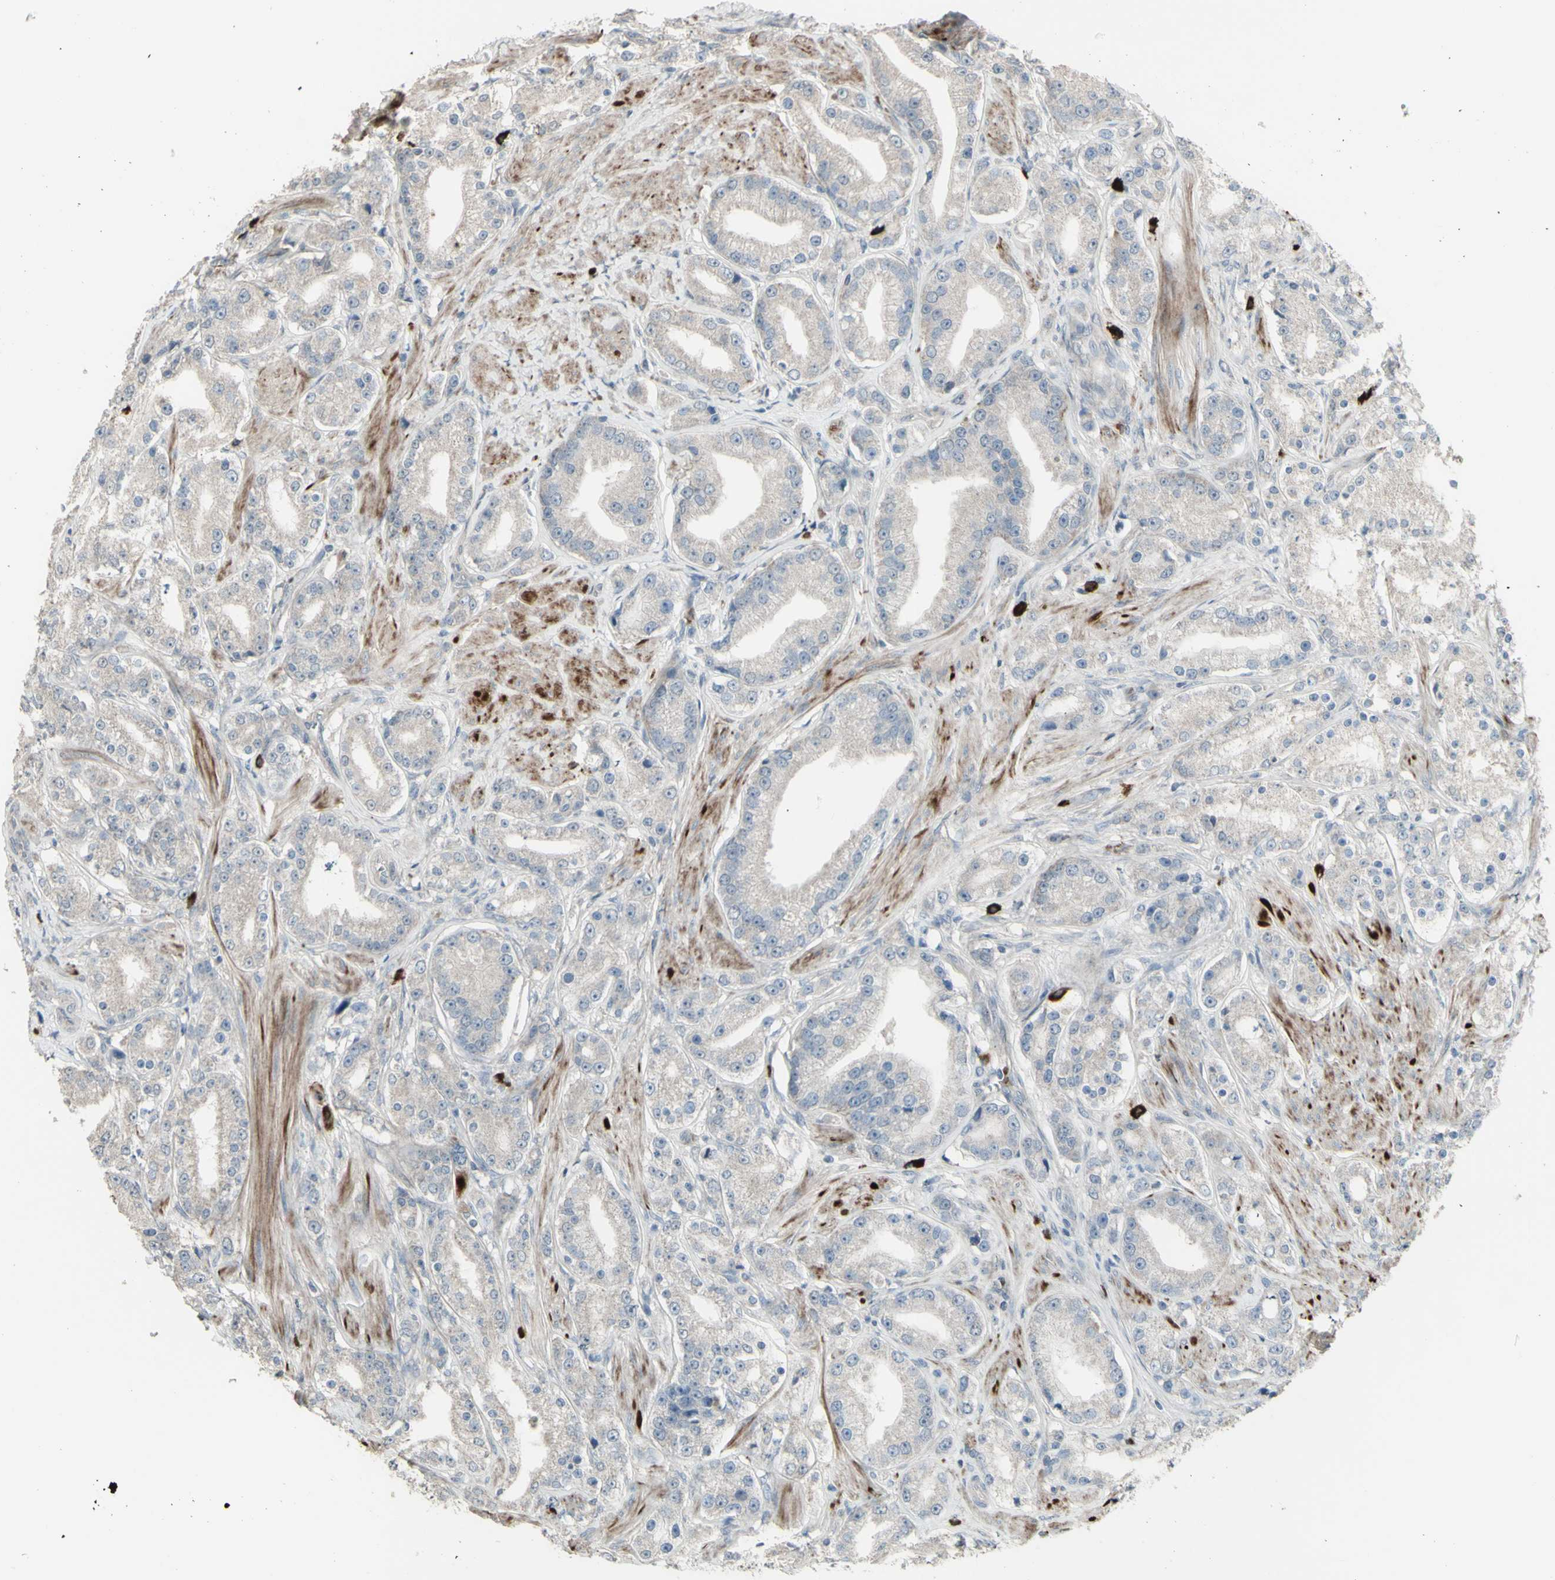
{"staining": {"intensity": "weak", "quantity": ">75%", "location": "cytoplasmic/membranous"}, "tissue": "prostate cancer", "cell_type": "Tumor cells", "image_type": "cancer", "snomed": [{"axis": "morphology", "description": "Adenocarcinoma, Low grade"}, {"axis": "topography", "description": "Prostate"}], "caption": "The image demonstrates staining of prostate cancer, revealing weak cytoplasmic/membranous protein positivity (brown color) within tumor cells.", "gene": "GRAMD1B", "patient": {"sex": "male", "age": 63}}